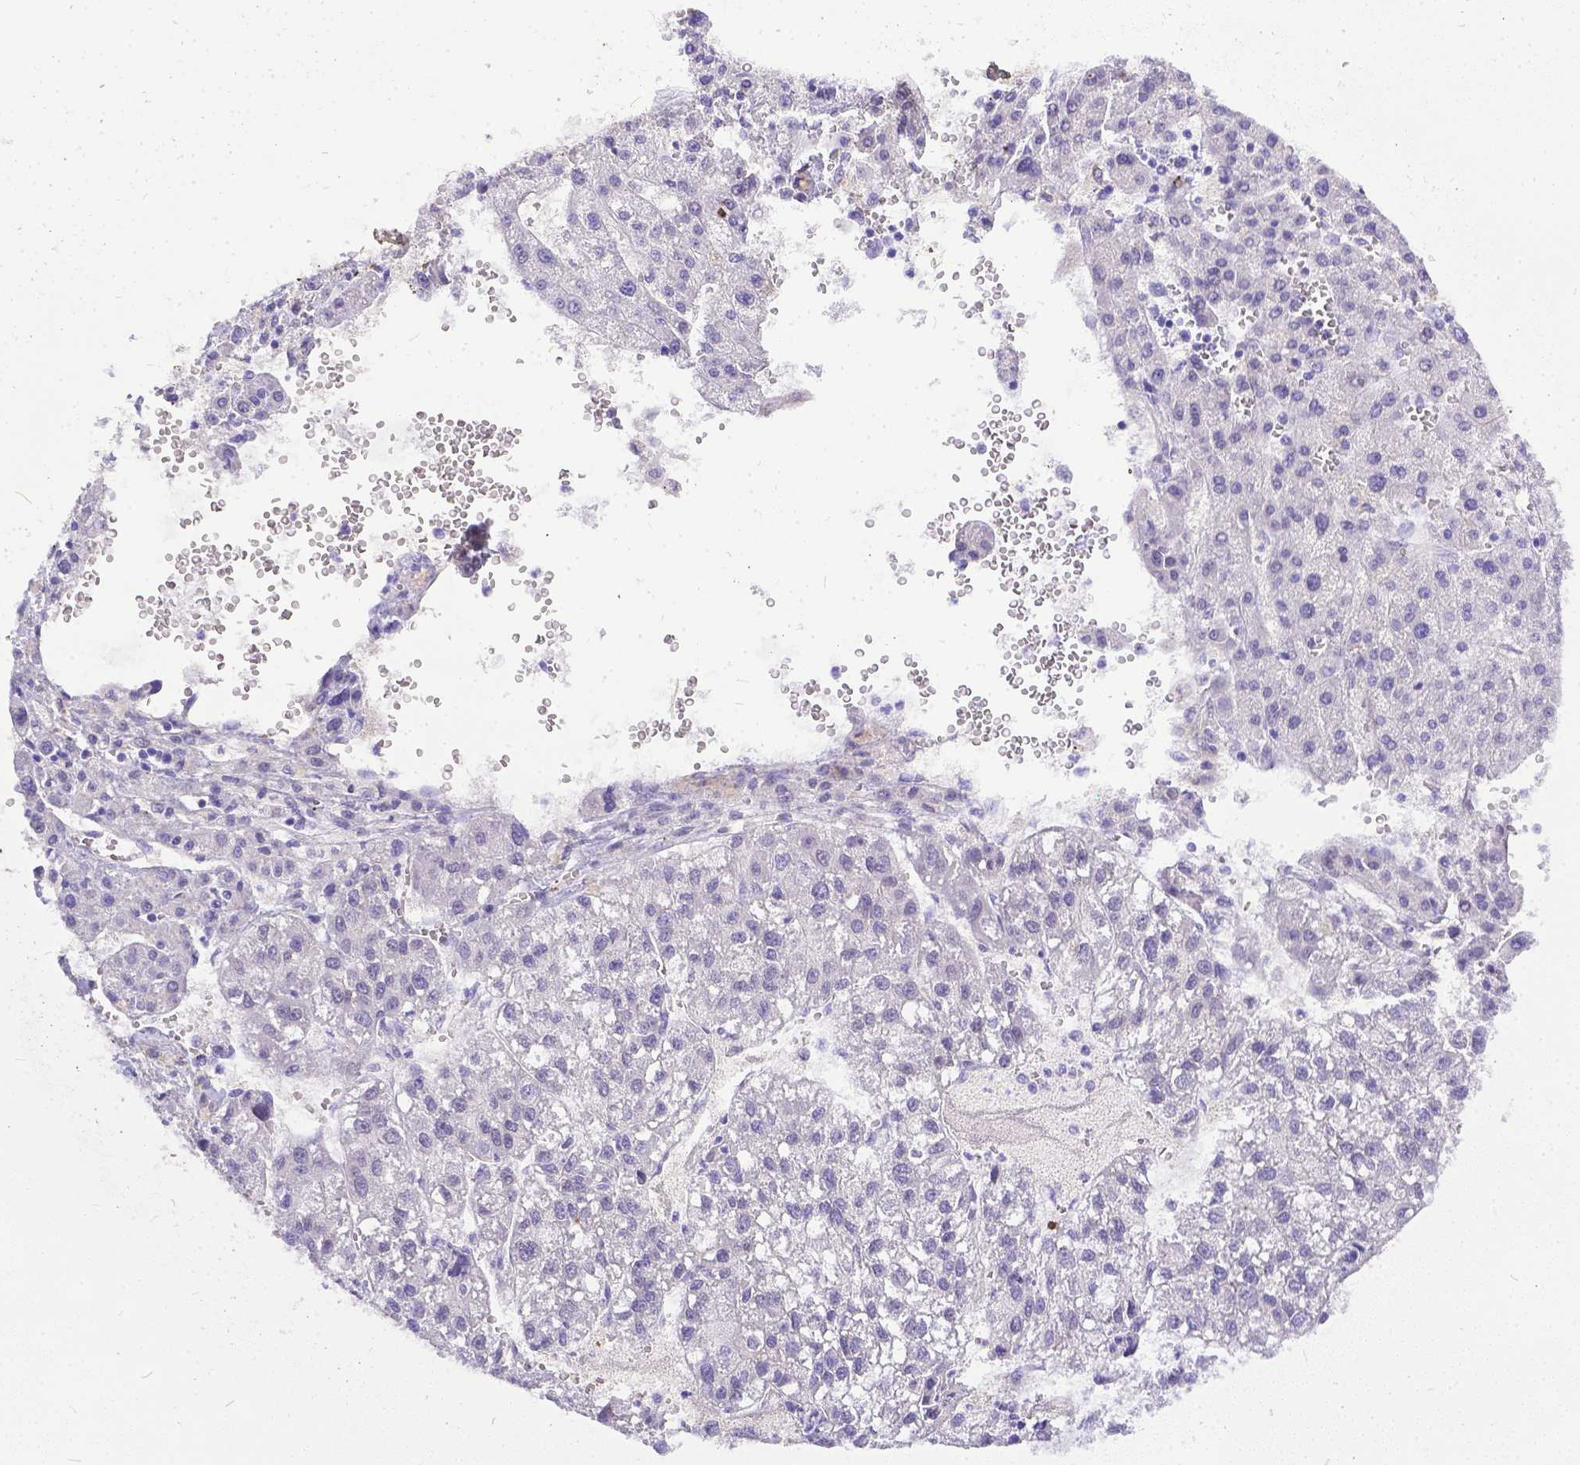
{"staining": {"intensity": "negative", "quantity": "none", "location": "none"}, "tissue": "liver cancer", "cell_type": "Tumor cells", "image_type": "cancer", "snomed": [{"axis": "morphology", "description": "Carcinoma, Hepatocellular, NOS"}, {"axis": "topography", "description": "Liver"}], "caption": "A photomicrograph of liver cancer (hepatocellular carcinoma) stained for a protein reveals no brown staining in tumor cells. The staining is performed using DAB brown chromogen with nuclei counter-stained in using hematoxylin.", "gene": "DLEC1", "patient": {"sex": "female", "age": 70}}